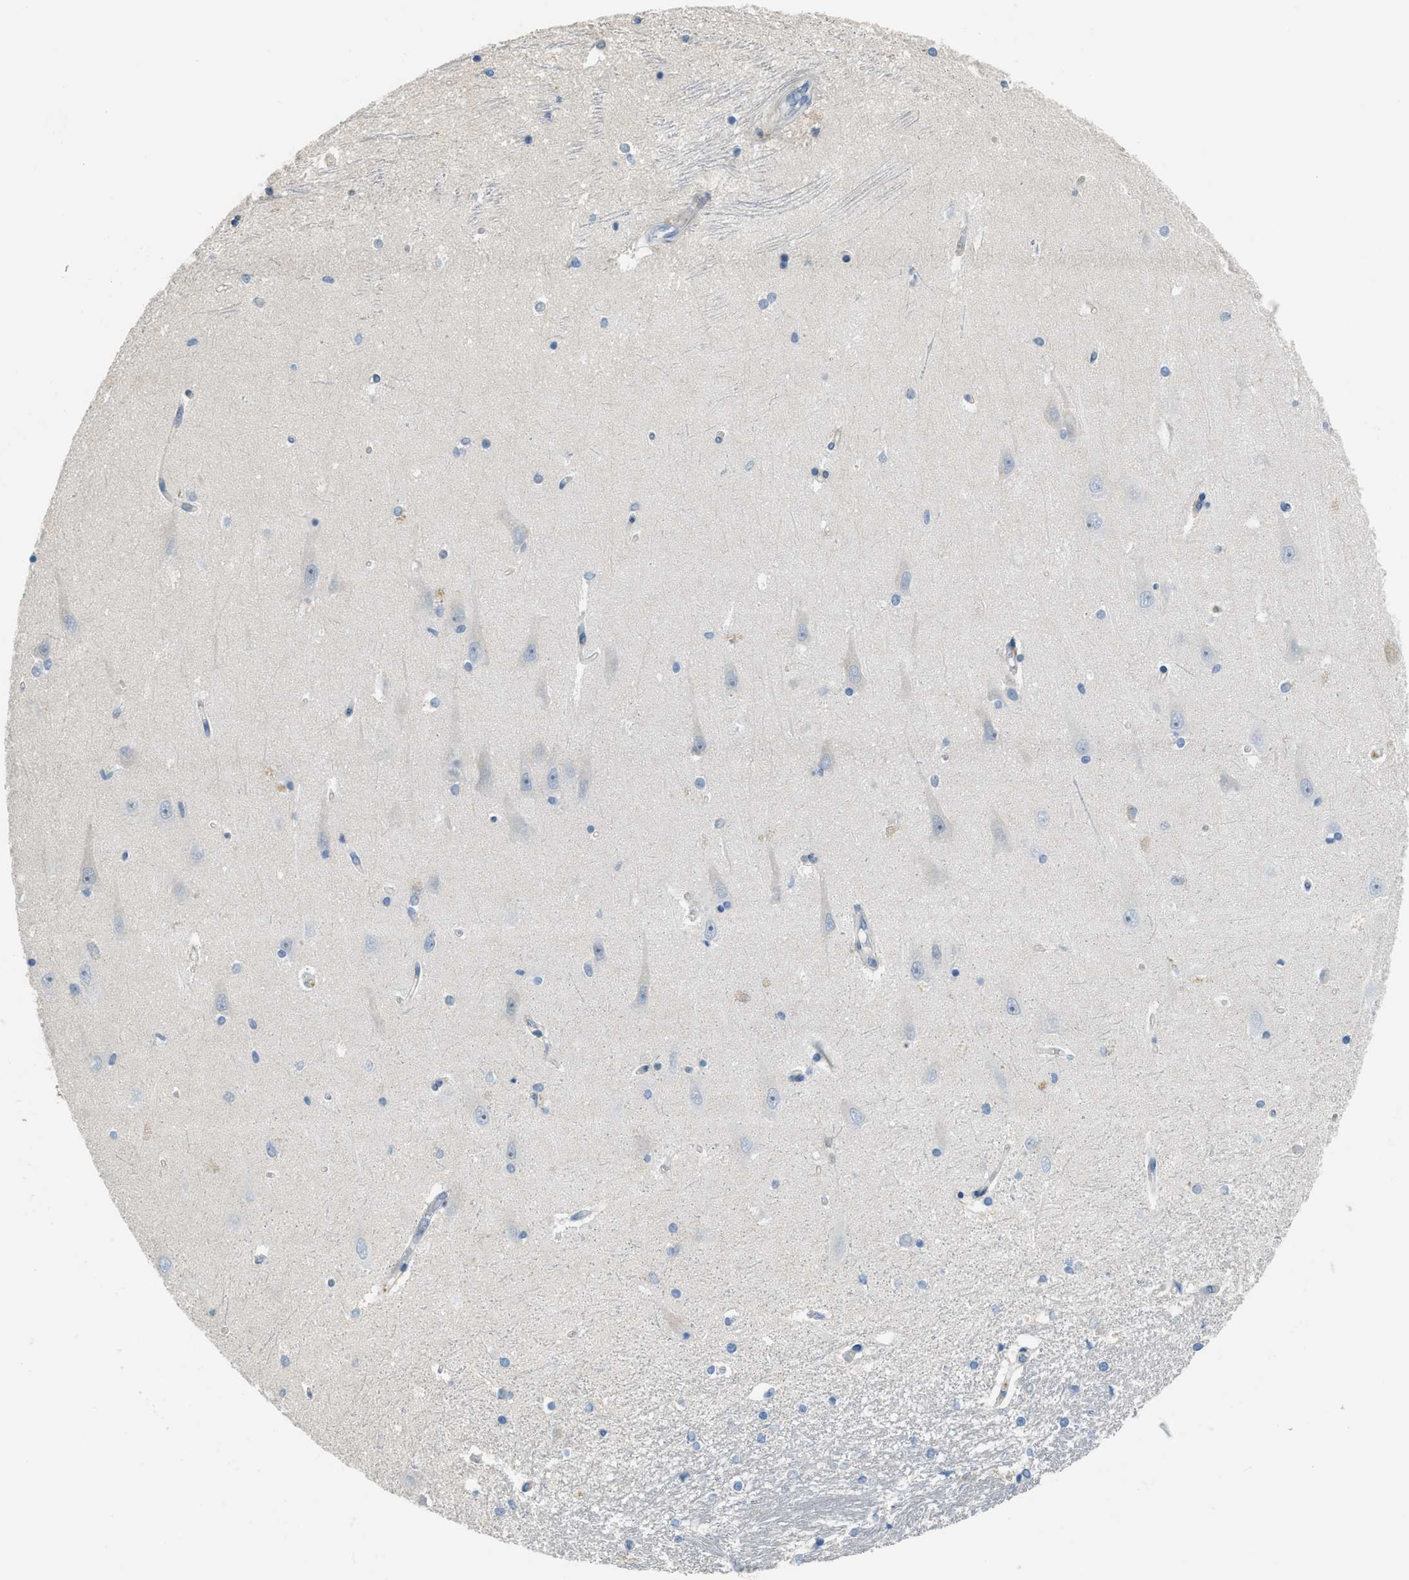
{"staining": {"intensity": "negative", "quantity": "none", "location": "none"}, "tissue": "hippocampus", "cell_type": "Glial cells", "image_type": "normal", "snomed": [{"axis": "morphology", "description": "Normal tissue, NOS"}, {"axis": "topography", "description": "Hippocampus"}], "caption": "IHC micrograph of benign human hippocampus stained for a protein (brown), which exhibits no expression in glial cells.", "gene": "TMEM154", "patient": {"sex": "male", "age": 45}}